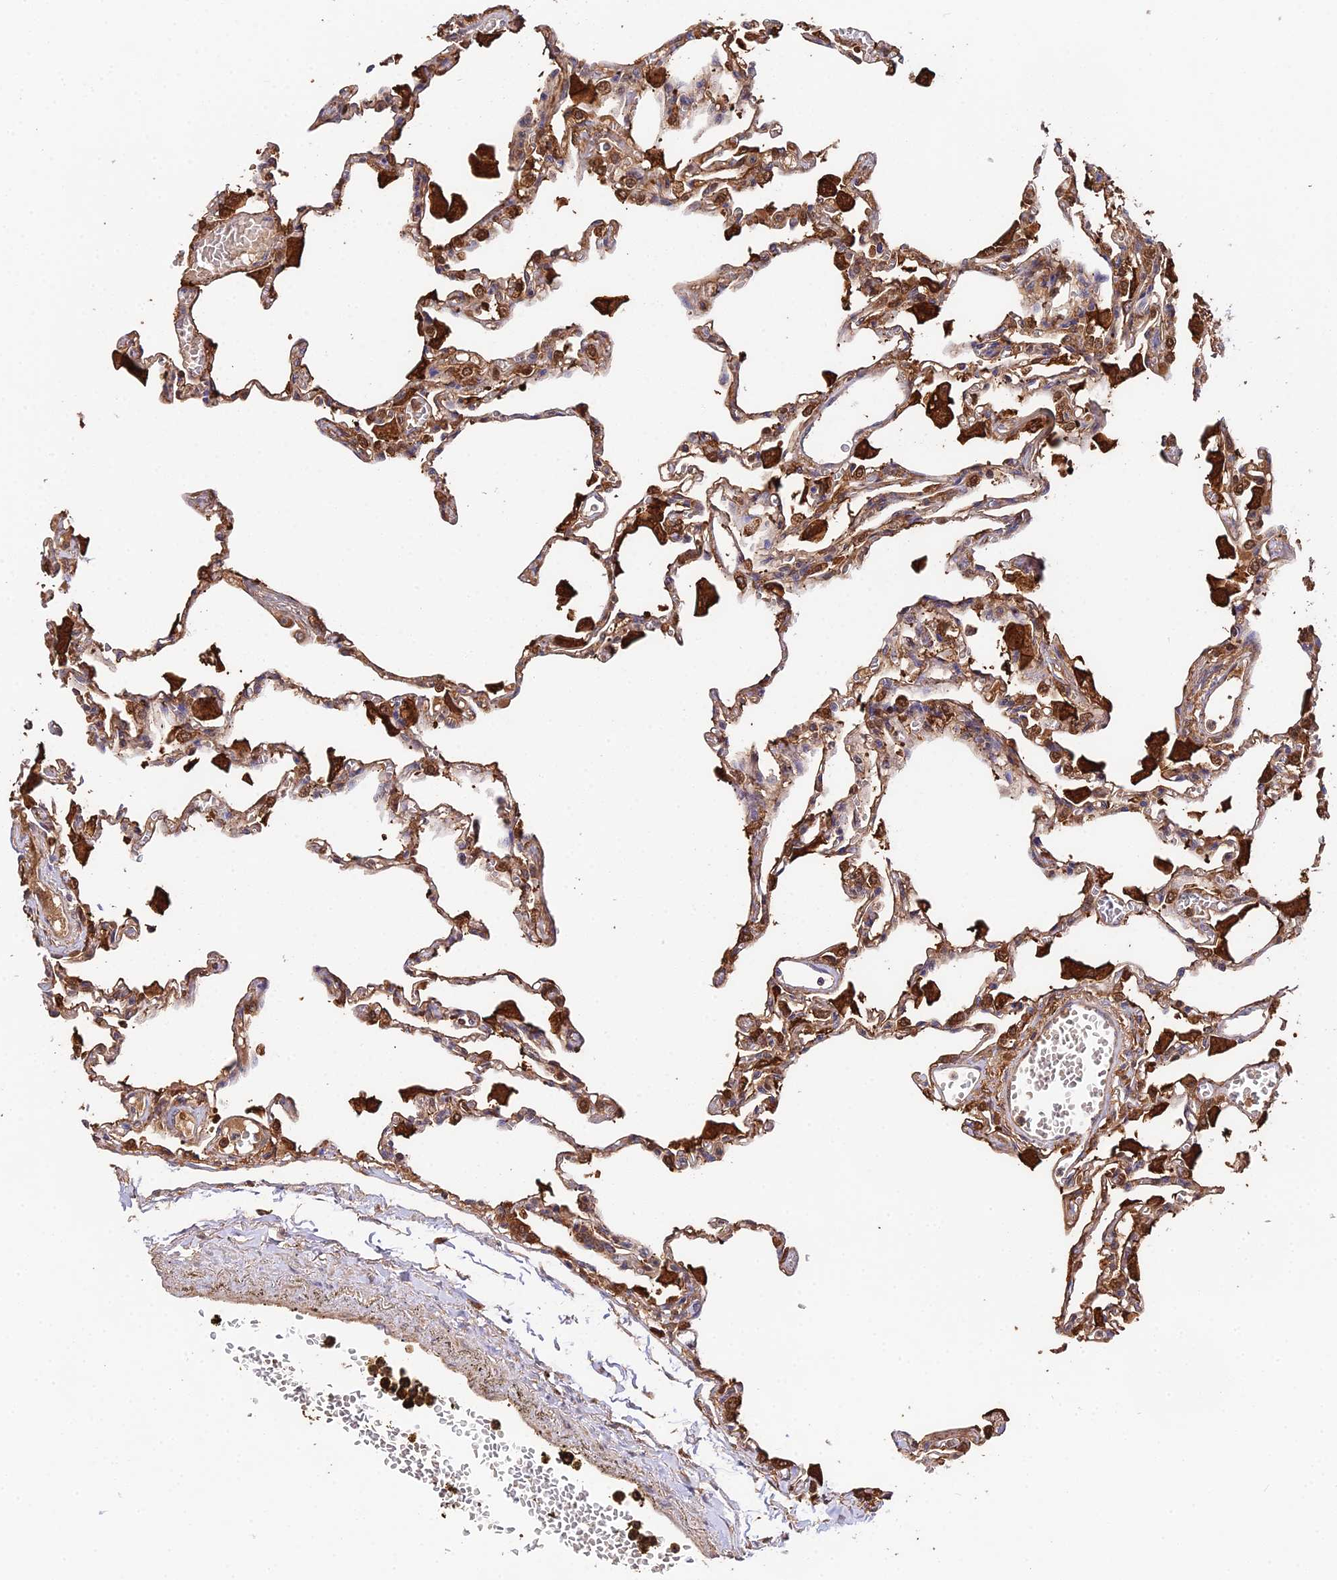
{"staining": {"intensity": "moderate", "quantity": ">75%", "location": "cytoplasmic/membranous,nuclear"}, "tissue": "lung", "cell_type": "Alveolar cells", "image_type": "normal", "snomed": [{"axis": "morphology", "description": "Normal tissue, NOS"}, {"axis": "topography", "description": "Bronchus"}, {"axis": "topography", "description": "Lung"}], "caption": "This histopathology image shows immunohistochemistry staining of normal human lung, with medium moderate cytoplasmic/membranous,nuclear expression in about >75% of alveolar cells.", "gene": "FBP1", "patient": {"sex": "female", "age": 49}}